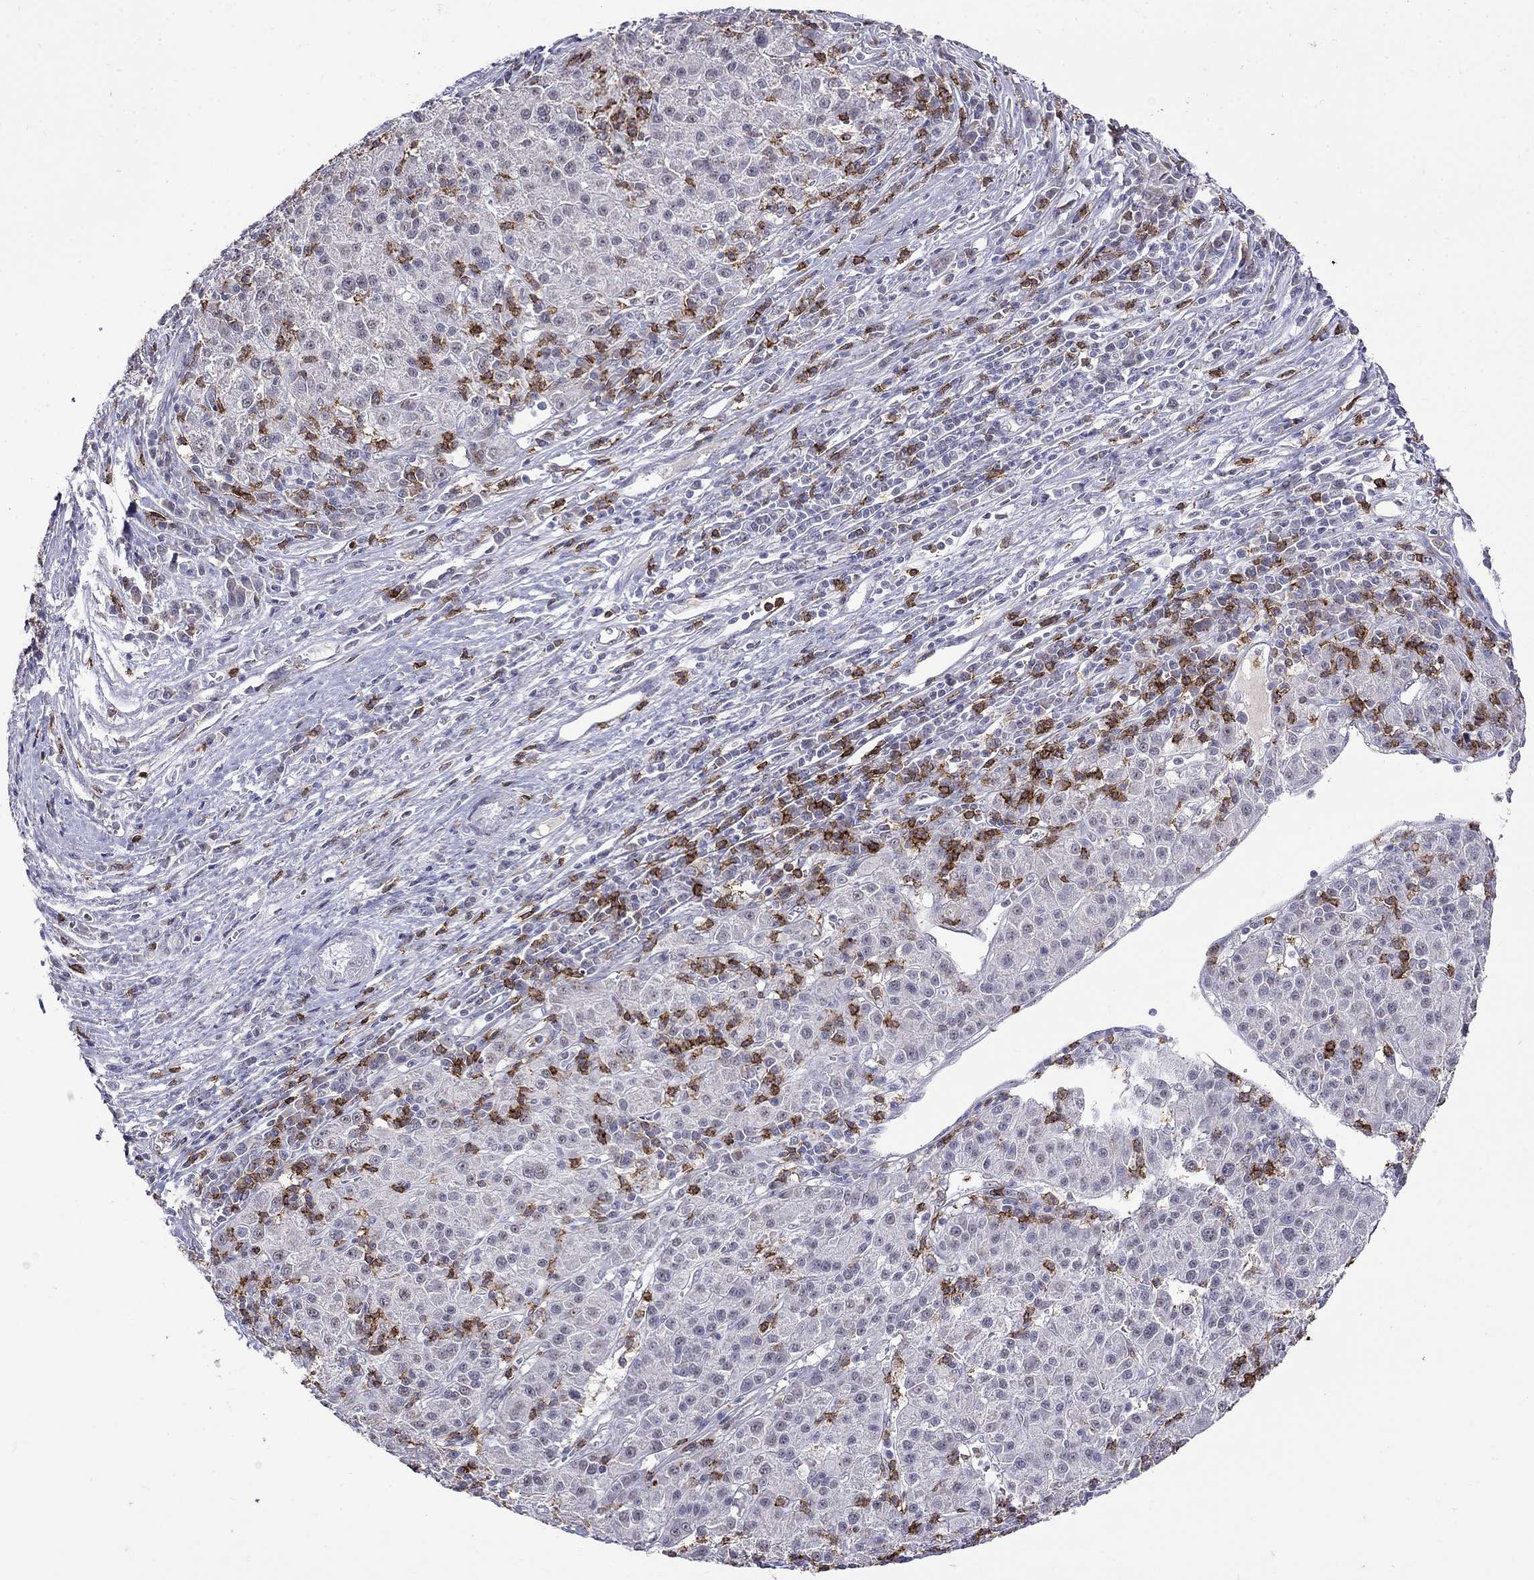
{"staining": {"intensity": "negative", "quantity": "none", "location": "none"}, "tissue": "liver cancer", "cell_type": "Tumor cells", "image_type": "cancer", "snomed": [{"axis": "morphology", "description": "Carcinoma, Hepatocellular, NOS"}, {"axis": "topography", "description": "Liver"}], "caption": "This micrograph is of liver hepatocellular carcinoma stained with immunohistochemistry to label a protein in brown with the nuclei are counter-stained blue. There is no staining in tumor cells.", "gene": "CD8B", "patient": {"sex": "female", "age": 60}}